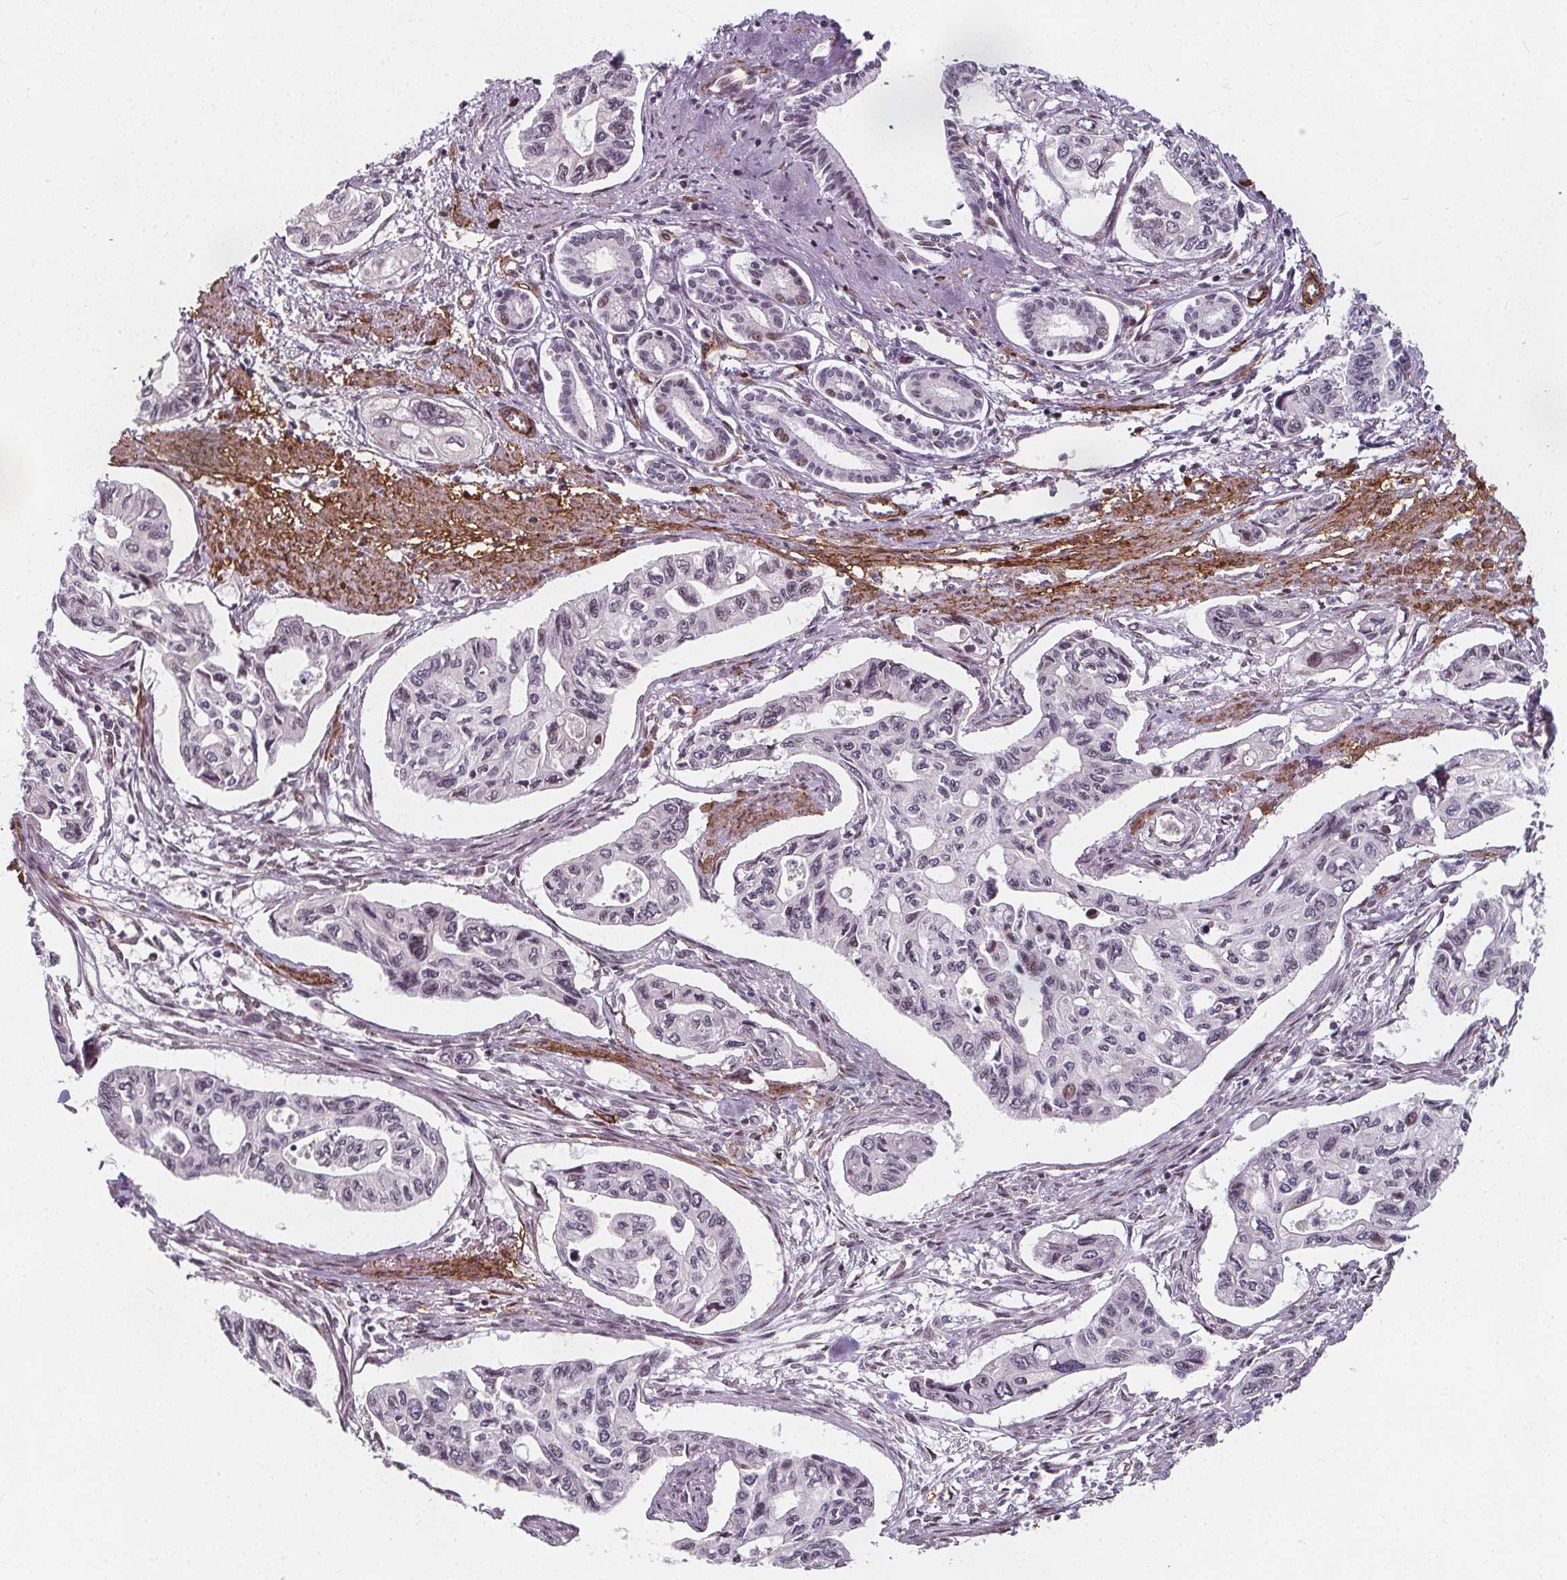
{"staining": {"intensity": "negative", "quantity": "none", "location": "none"}, "tissue": "pancreatic cancer", "cell_type": "Tumor cells", "image_type": "cancer", "snomed": [{"axis": "morphology", "description": "Adenocarcinoma, NOS"}, {"axis": "topography", "description": "Pancreas"}], "caption": "A high-resolution photomicrograph shows immunohistochemistry staining of pancreatic cancer, which exhibits no significant positivity in tumor cells. (Immunohistochemistry, brightfield microscopy, high magnification).", "gene": "HAS1", "patient": {"sex": "female", "age": 76}}